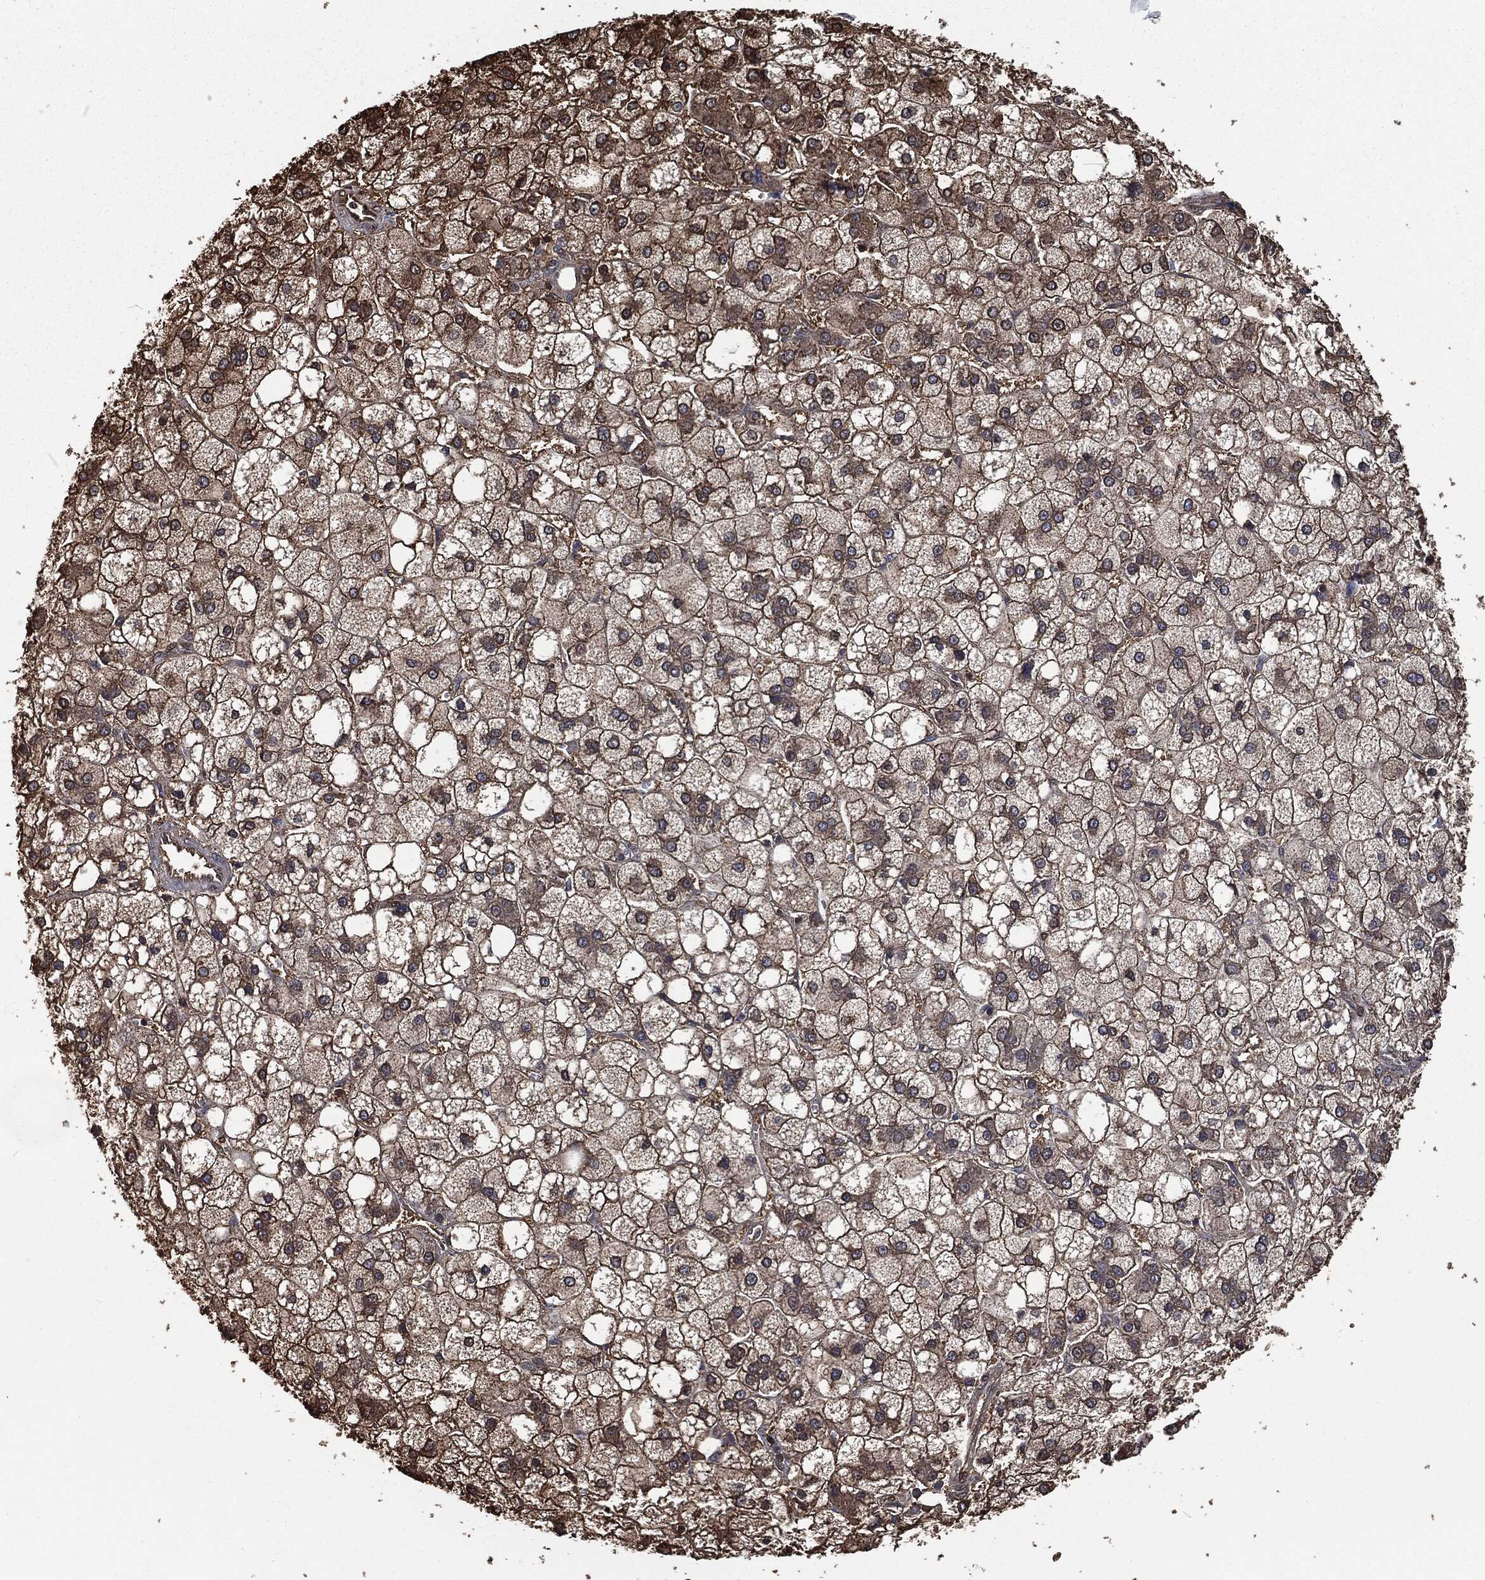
{"staining": {"intensity": "strong", "quantity": "25%-75%", "location": "cytoplasmic/membranous"}, "tissue": "liver cancer", "cell_type": "Tumor cells", "image_type": "cancer", "snomed": [{"axis": "morphology", "description": "Carcinoma, Hepatocellular, NOS"}, {"axis": "topography", "description": "Liver"}], "caption": "IHC of human liver cancer reveals high levels of strong cytoplasmic/membranous staining in approximately 25%-75% of tumor cells. (IHC, brightfield microscopy, high magnification).", "gene": "PRDX4", "patient": {"sex": "male", "age": 73}}